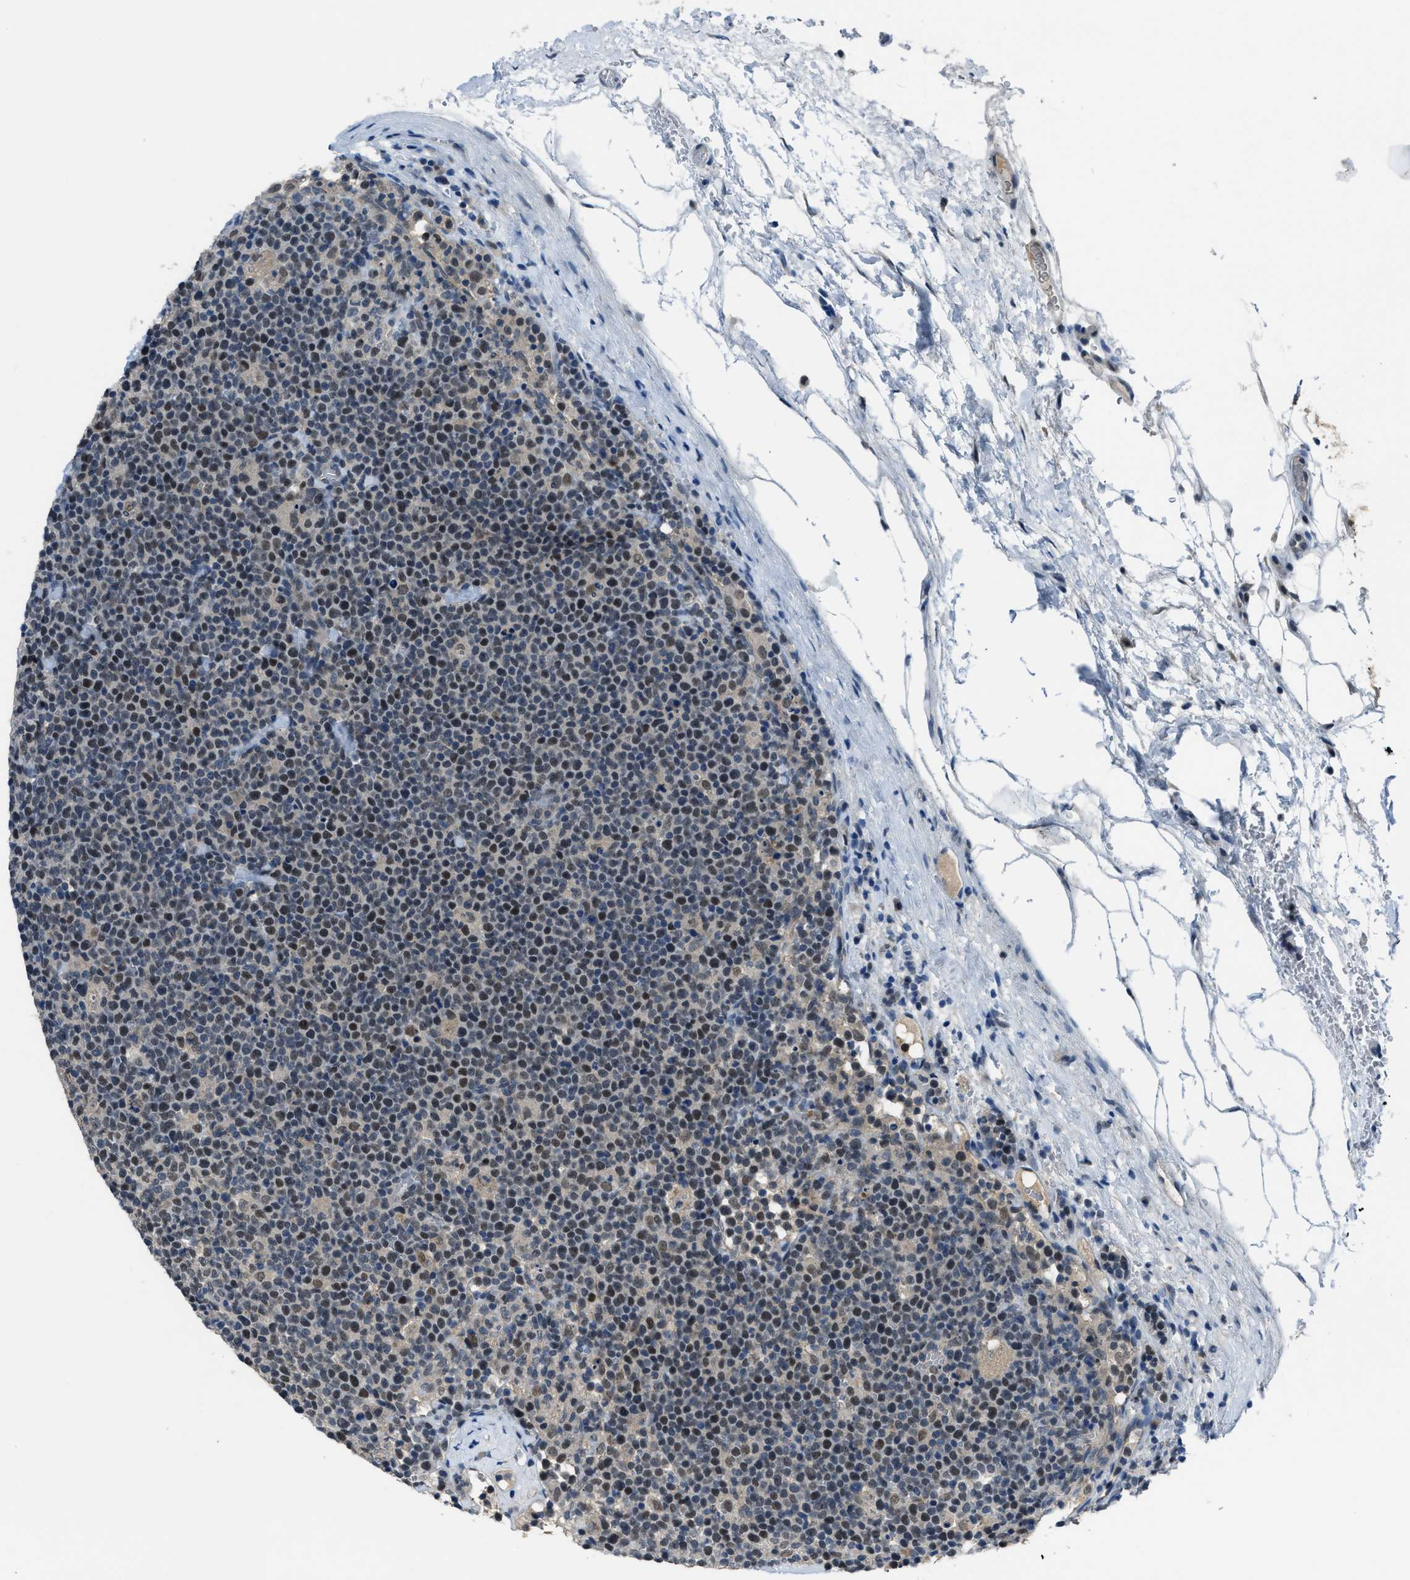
{"staining": {"intensity": "moderate", "quantity": "25%-75%", "location": "nuclear"}, "tissue": "lymphoma", "cell_type": "Tumor cells", "image_type": "cancer", "snomed": [{"axis": "morphology", "description": "Malignant lymphoma, non-Hodgkin's type, High grade"}, {"axis": "topography", "description": "Lymph node"}], "caption": "Immunohistochemical staining of lymphoma shows moderate nuclear protein expression in about 25%-75% of tumor cells.", "gene": "DUSP19", "patient": {"sex": "male", "age": 61}}